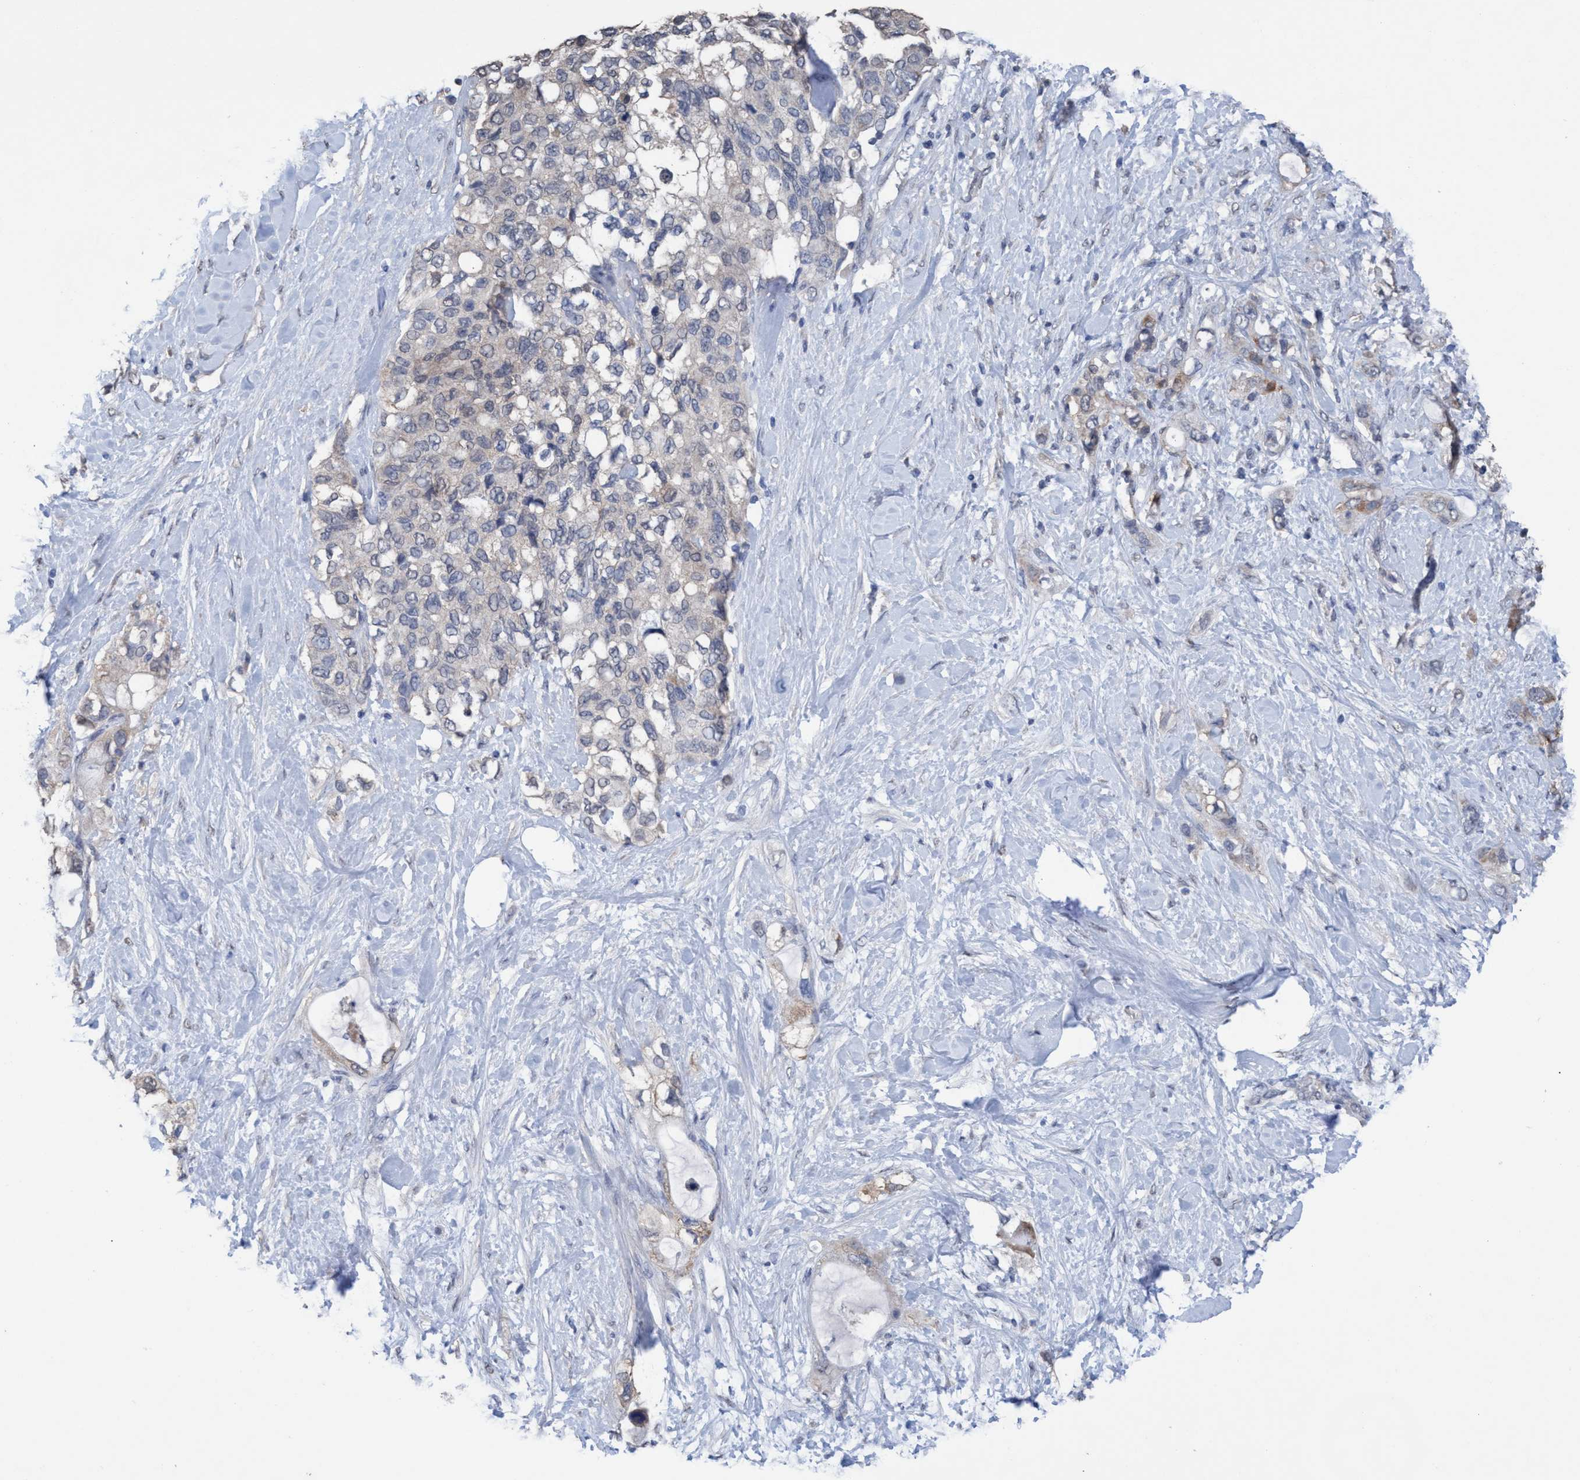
{"staining": {"intensity": "negative", "quantity": "none", "location": "none"}, "tissue": "pancreatic cancer", "cell_type": "Tumor cells", "image_type": "cancer", "snomed": [{"axis": "morphology", "description": "Adenocarcinoma, NOS"}, {"axis": "topography", "description": "Pancreas"}], "caption": "Pancreatic cancer (adenocarcinoma) was stained to show a protein in brown. There is no significant staining in tumor cells.", "gene": "GLOD4", "patient": {"sex": "female", "age": 56}}